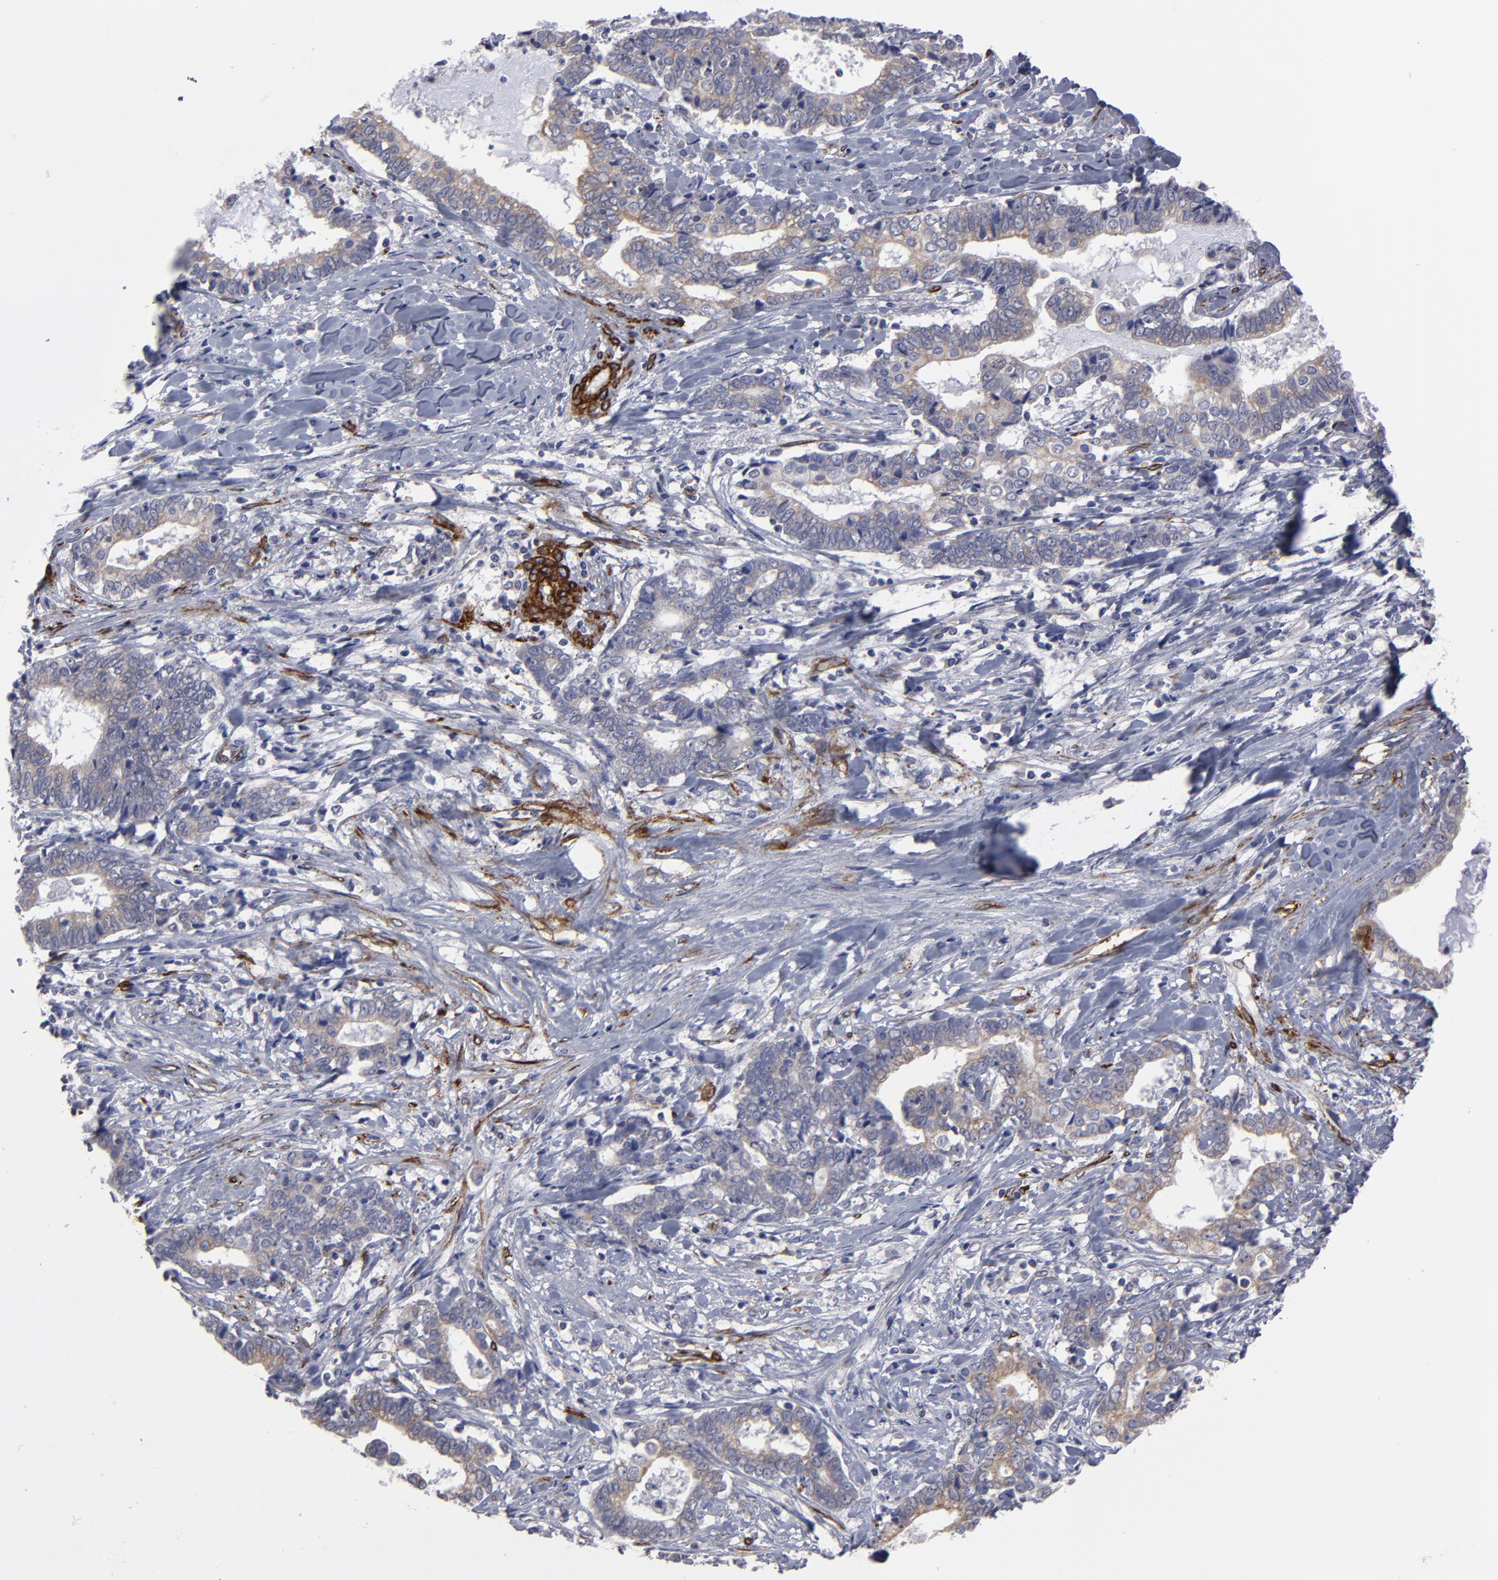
{"staining": {"intensity": "weak", "quantity": "25%-75%", "location": "cytoplasmic/membranous"}, "tissue": "liver cancer", "cell_type": "Tumor cells", "image_type": "cancer", "snomed": [{"axis": "morphology", "description": "Cholangiocarcinoma"}, {"axis": "topography", "description": "Liver"}], "caption": "This is a histology image of IHC staining of cholangiocarcinoma (liver), which shows weak staining in the cytoplasmic/membranous of tumor cells.", "gene": "SLMAP", "patient": {"sex": "male", "age": 57}}